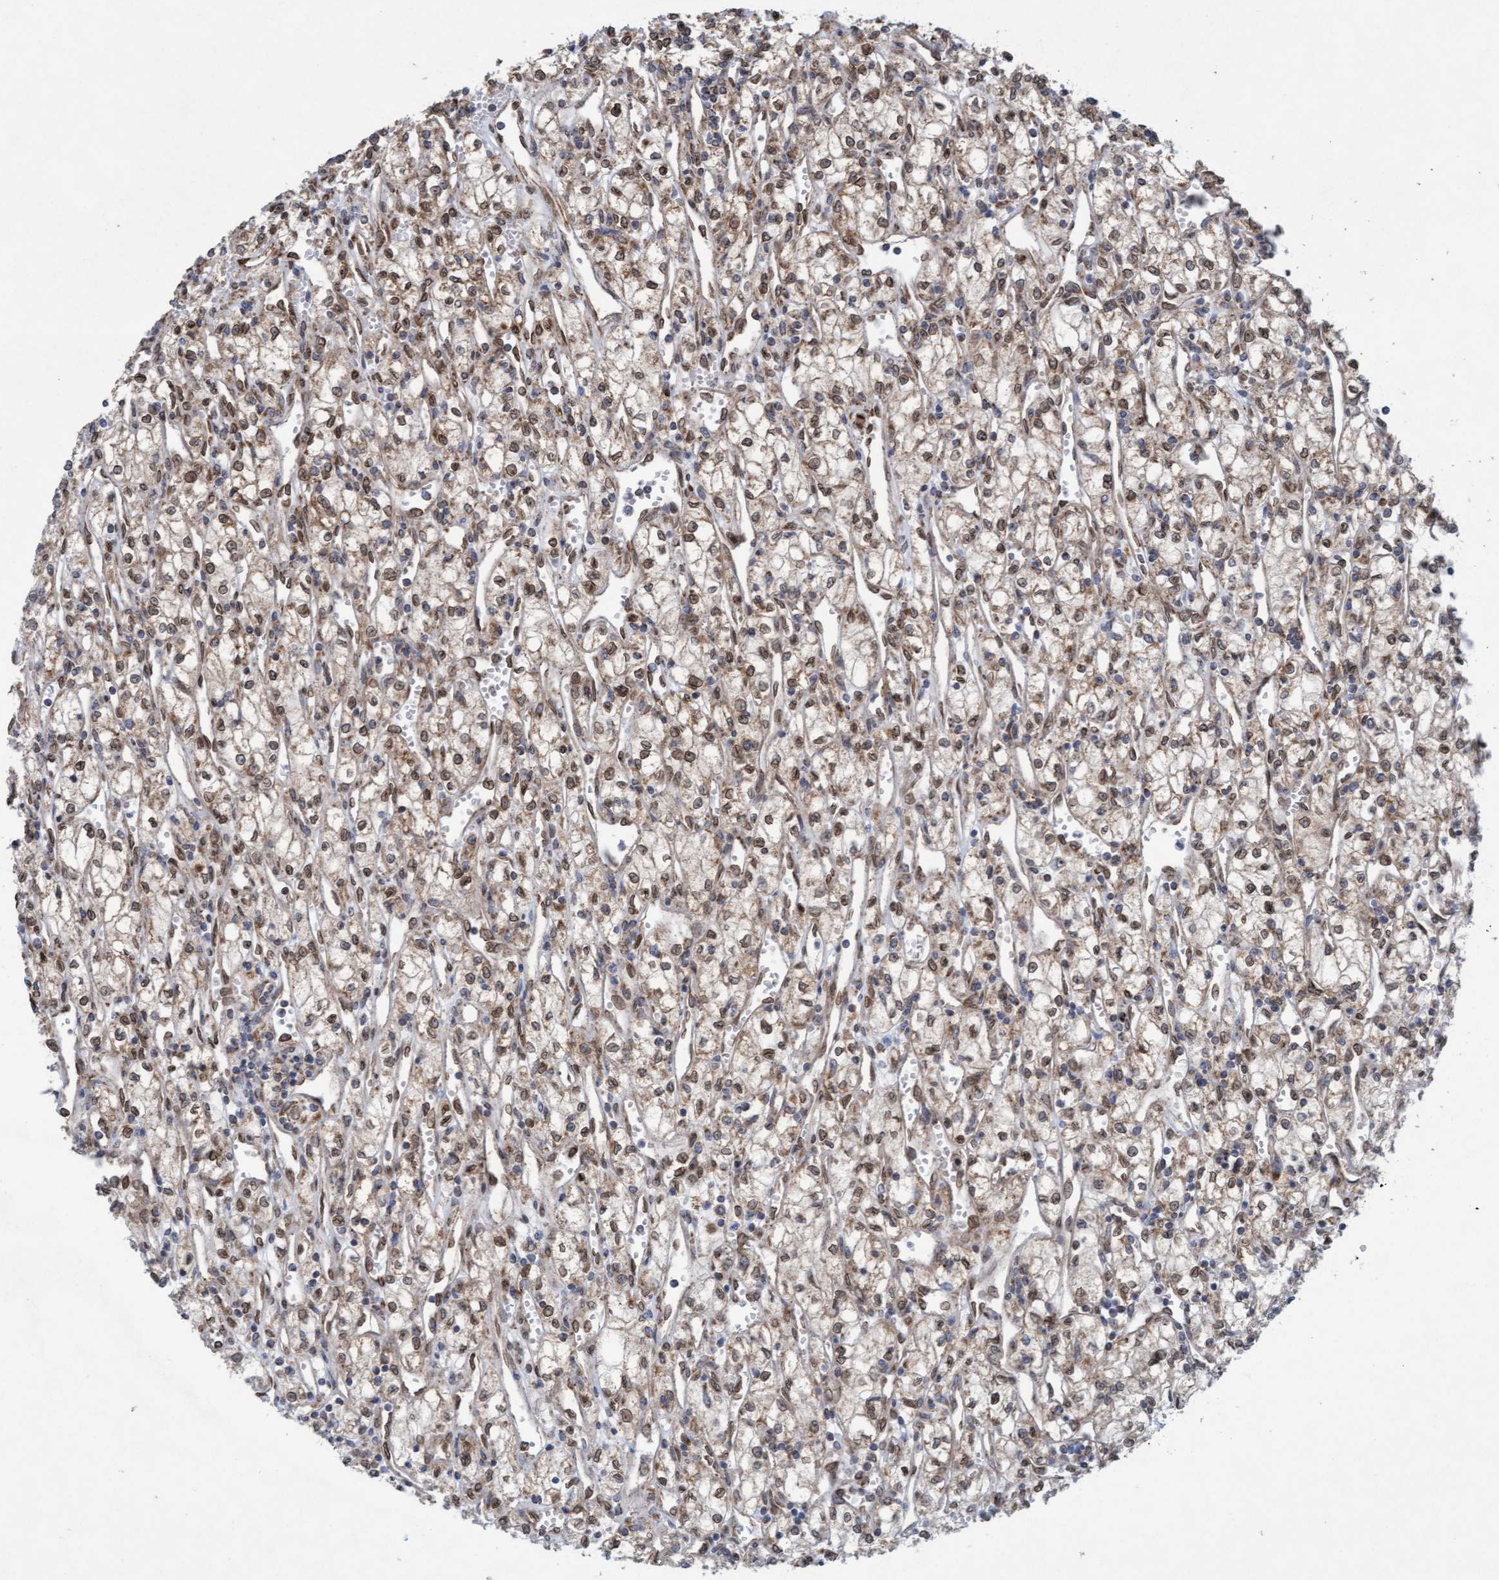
{"staining": {"intensity": "moderate", "quantity": ">75%", "location": "cytoplasmic/membranous,nuclear"}, "tissue": "renal cancer", "cell_type": "Tumor cells", "image_type": "cancer", "snomed": [{"axis": "morphology", "description": "Adenocarcinoma, NOS"}, {"axis": "topography", "description": "Kidney"}], "caption": "IHC (DAB) staining of renal cancer (adenocarcinoma) reveals moderate cytoplasmic/membranous and nuclear protein positivity in about >75% of tumor cells.", "gene": "MRPS23", "patient": {"sex": "male", "age": 59}}